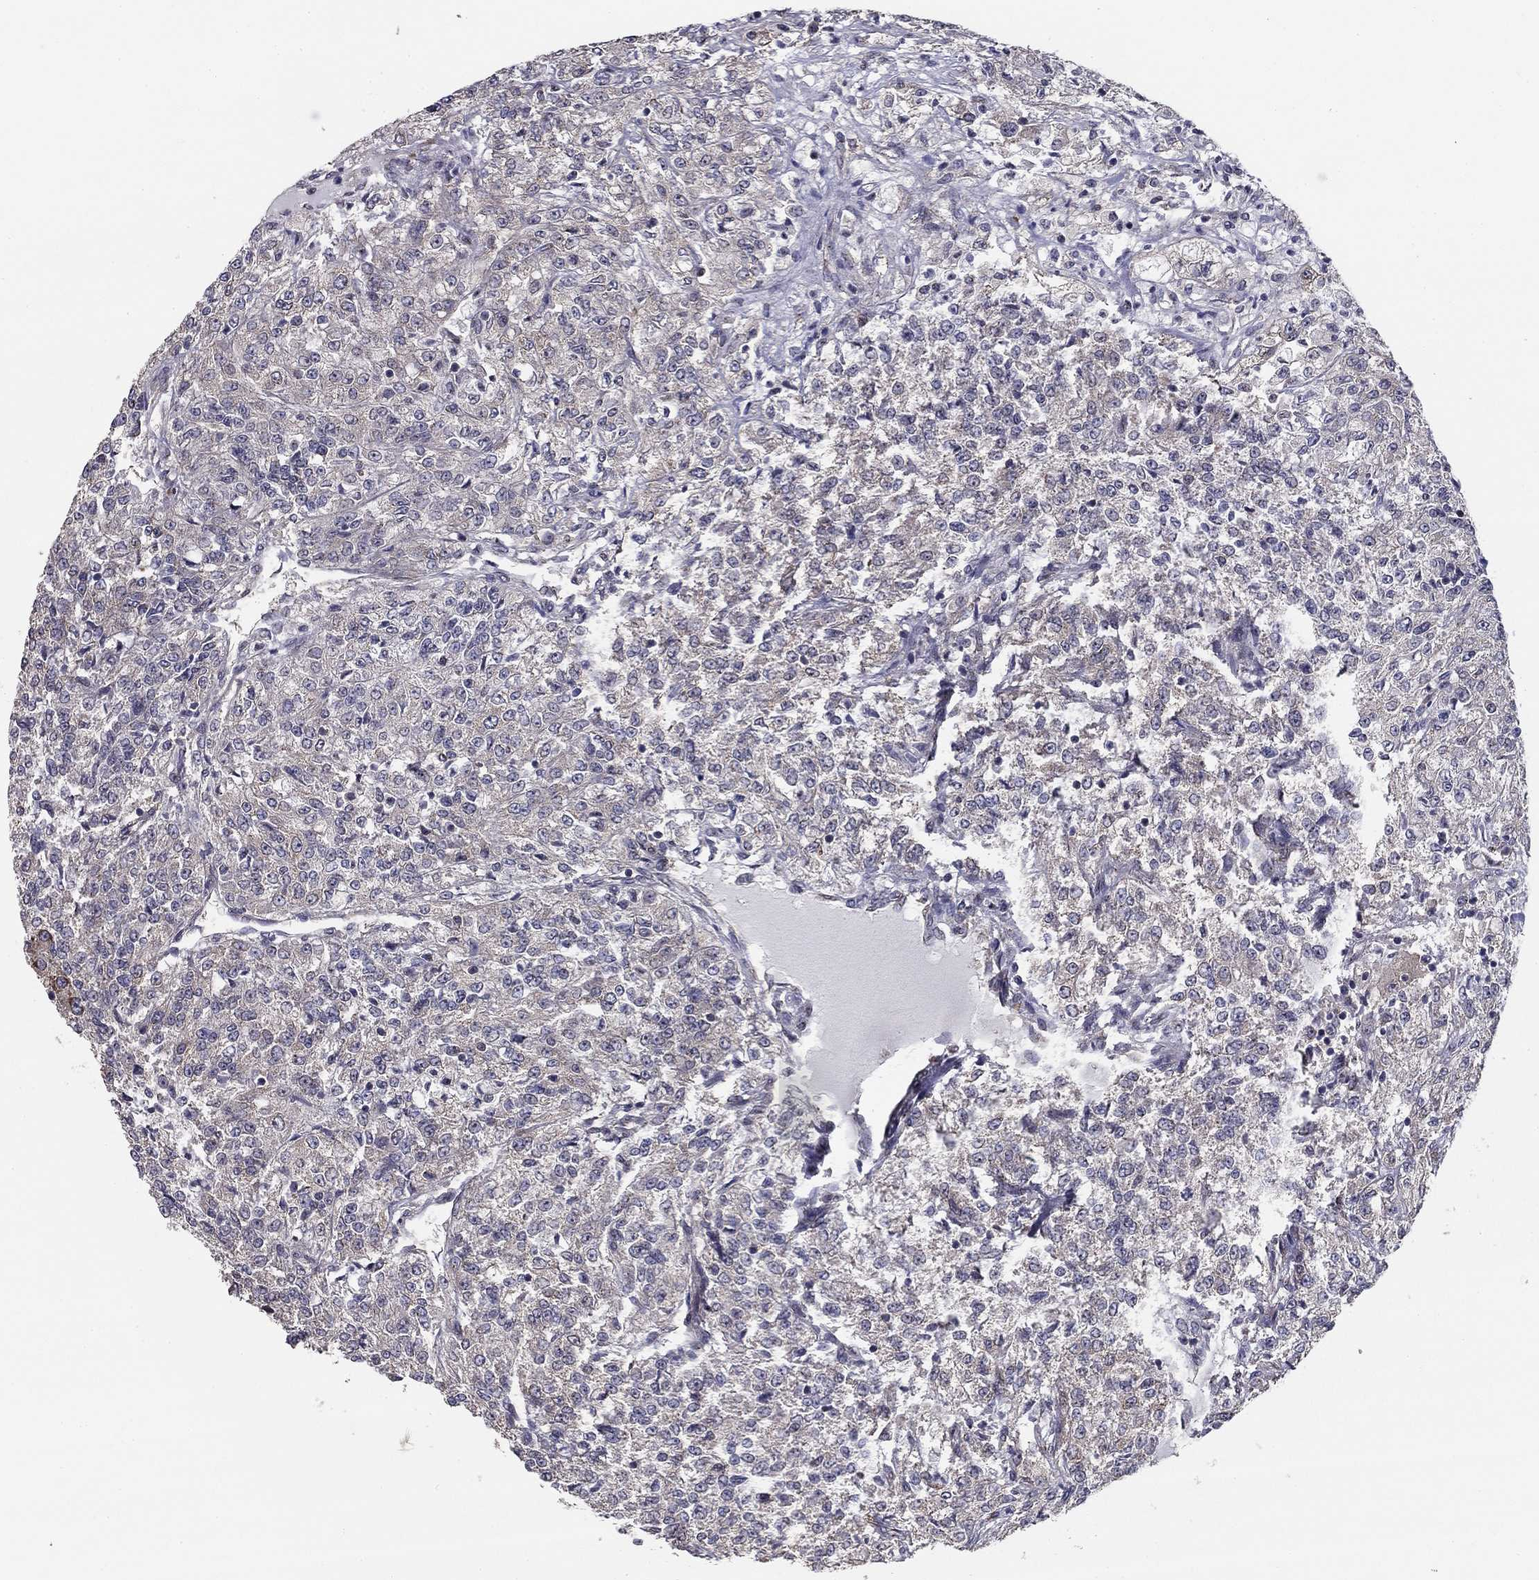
{"staining": {"intensity": "negative", "quantity": "none", "location": "none"}, "tissue": "renal cancer", "cell_type": "Tumor cells", "image_type": "cancer", "snomed": [{"axis": "morphology", "description": "Adenocarcinoma, NOS"}, {"axis": "topography", "description": "Kidney"}], "caption": "Tumor cells are negative for brown protein staining in renal cancer.", "gene": "NKIRAS1", "patient": {"sex": "female", "age": 63}}